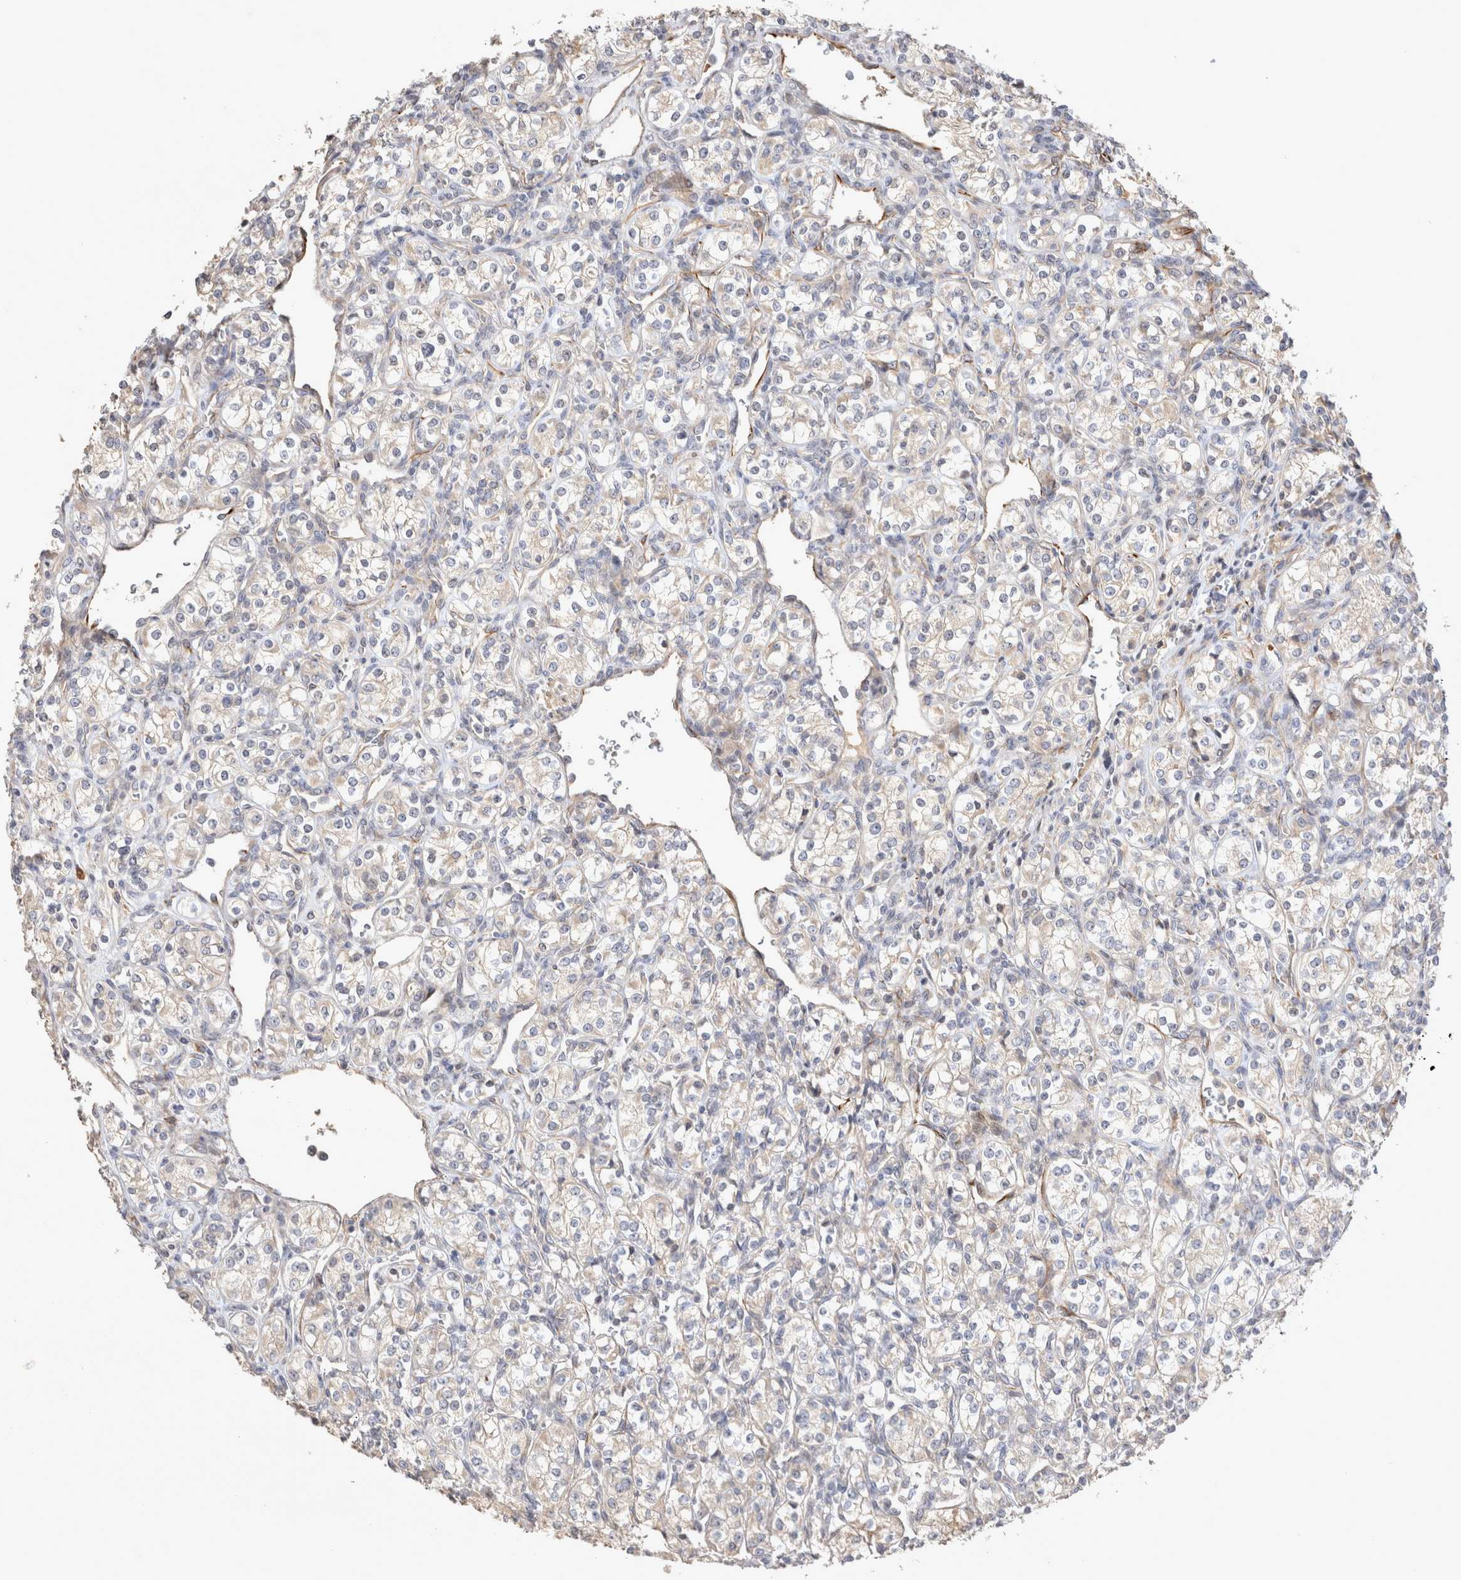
{"staining": {"intensity": "weak", "quantity": "<25%", "location": "cytoplasmic/membranous"}, "tissue": "renal cancer", "cell_type": "Tumor cells", "image_type": "cancer", "snomed": [{"axis": "morphology", "description": "Adenocarcinoma, NOS"}, {"axis": "topography", "description": "Kidney"}], "caption": "High power microscopy histopathology image of an immunohistochemistry micrograph of renal adenocarcinoma, revealing no significant expression in tumor cells.", "gene": "NMU", "patient": {"sex": "male", "age": 77}}